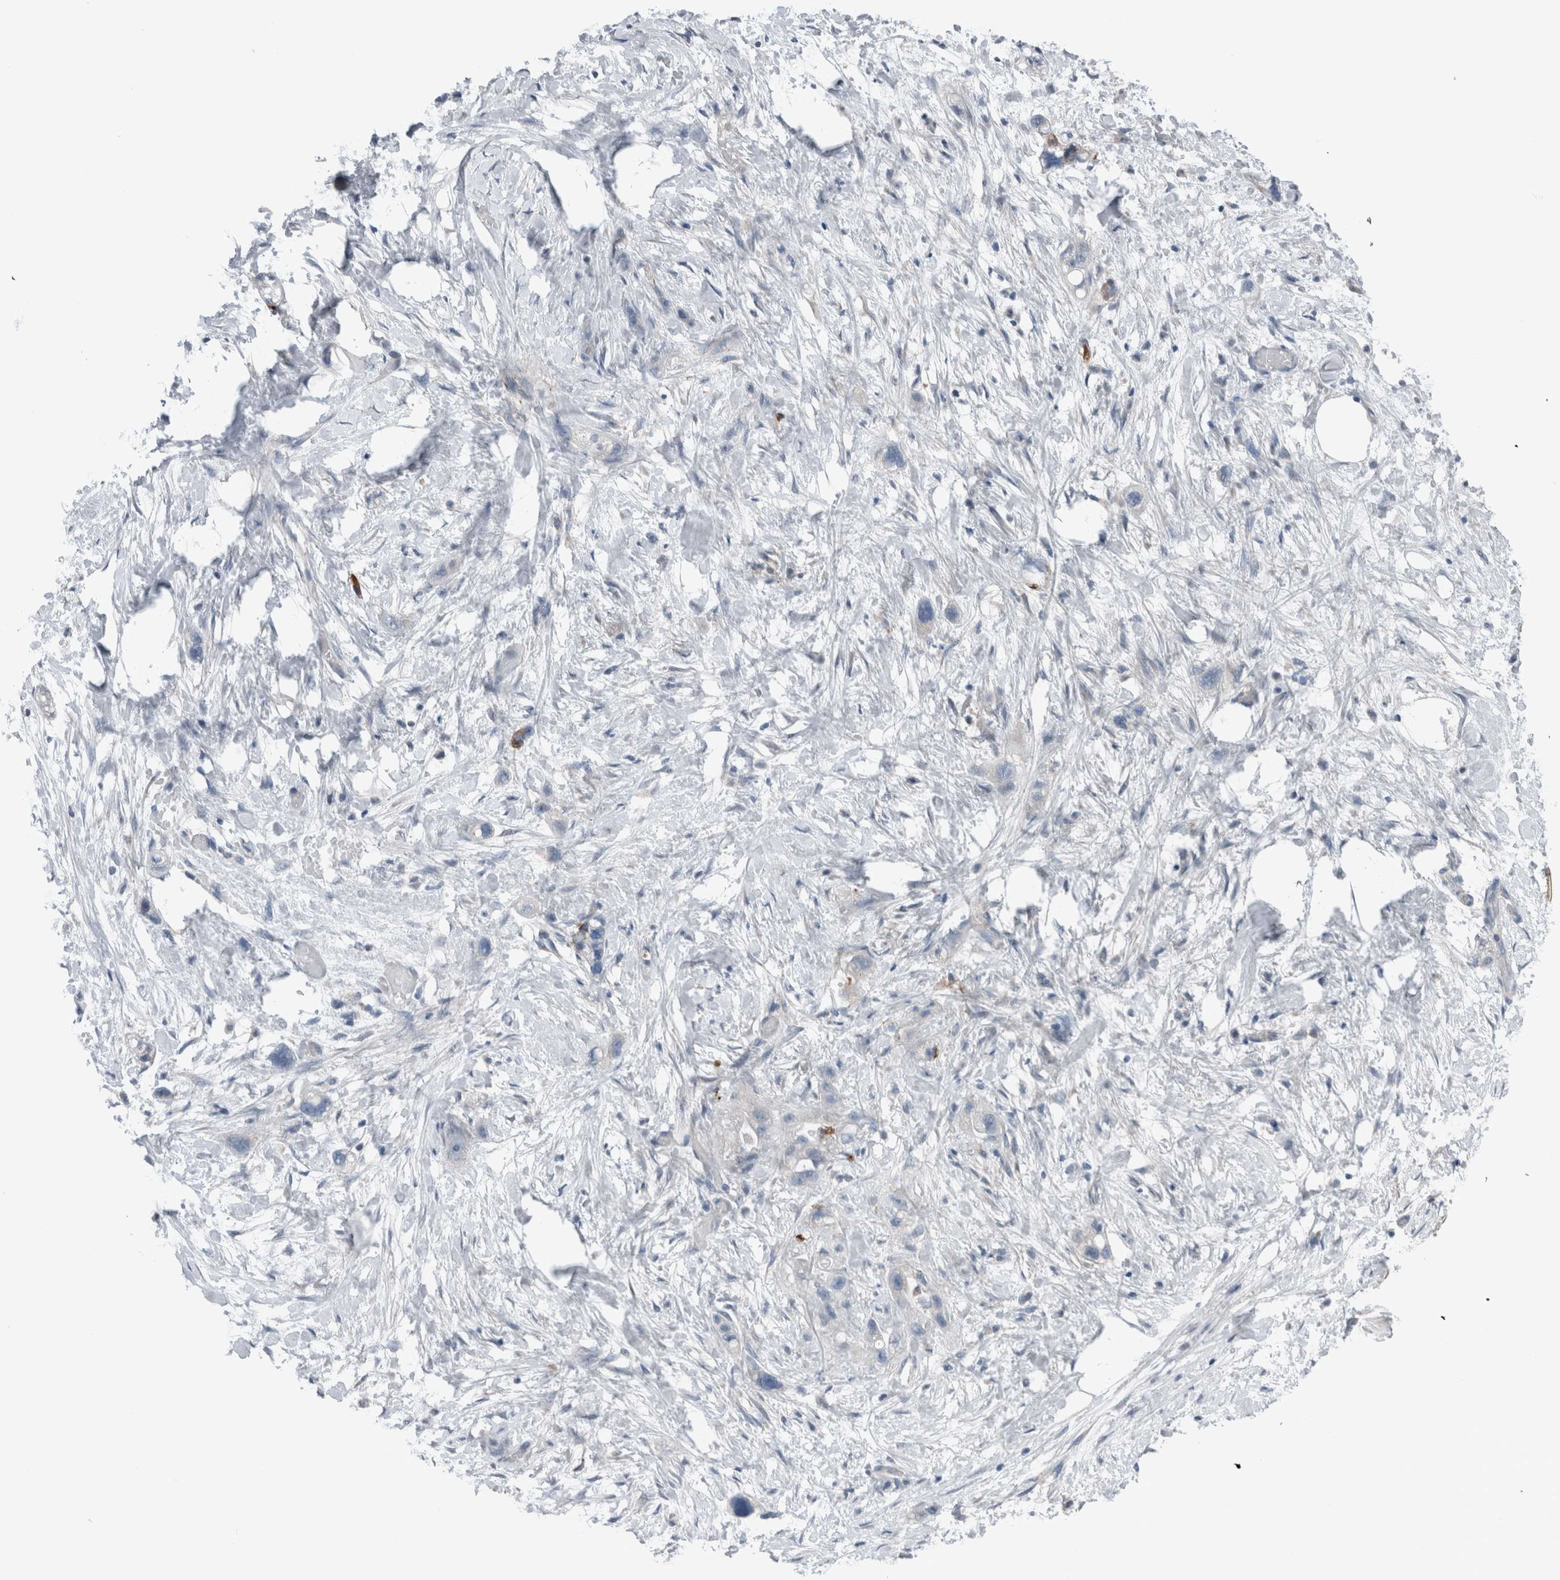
{"staining": {"intensity": "negative", "quantity": "none", "location": "none"}, "tissue": "stomach cancer", "cell_type": "Tumor cells", "image_type": "cancer", "snomed": [{"axis": "morphology", "description": "Adenocarcinoma, NOS"}, {"axis": "topography", "description": "Stomach"}, {"axis": "topography", "description": "Stomach, lower"}], "caption": "Photomicrograph shows no protein staining in tumor cells of adenocarcinoma (stomach) tissue. (DAB immunohistochemistry with hematoxylin counter stain).", "gene": "CRNN", "patient": {"sex": "female", "age": 48}}